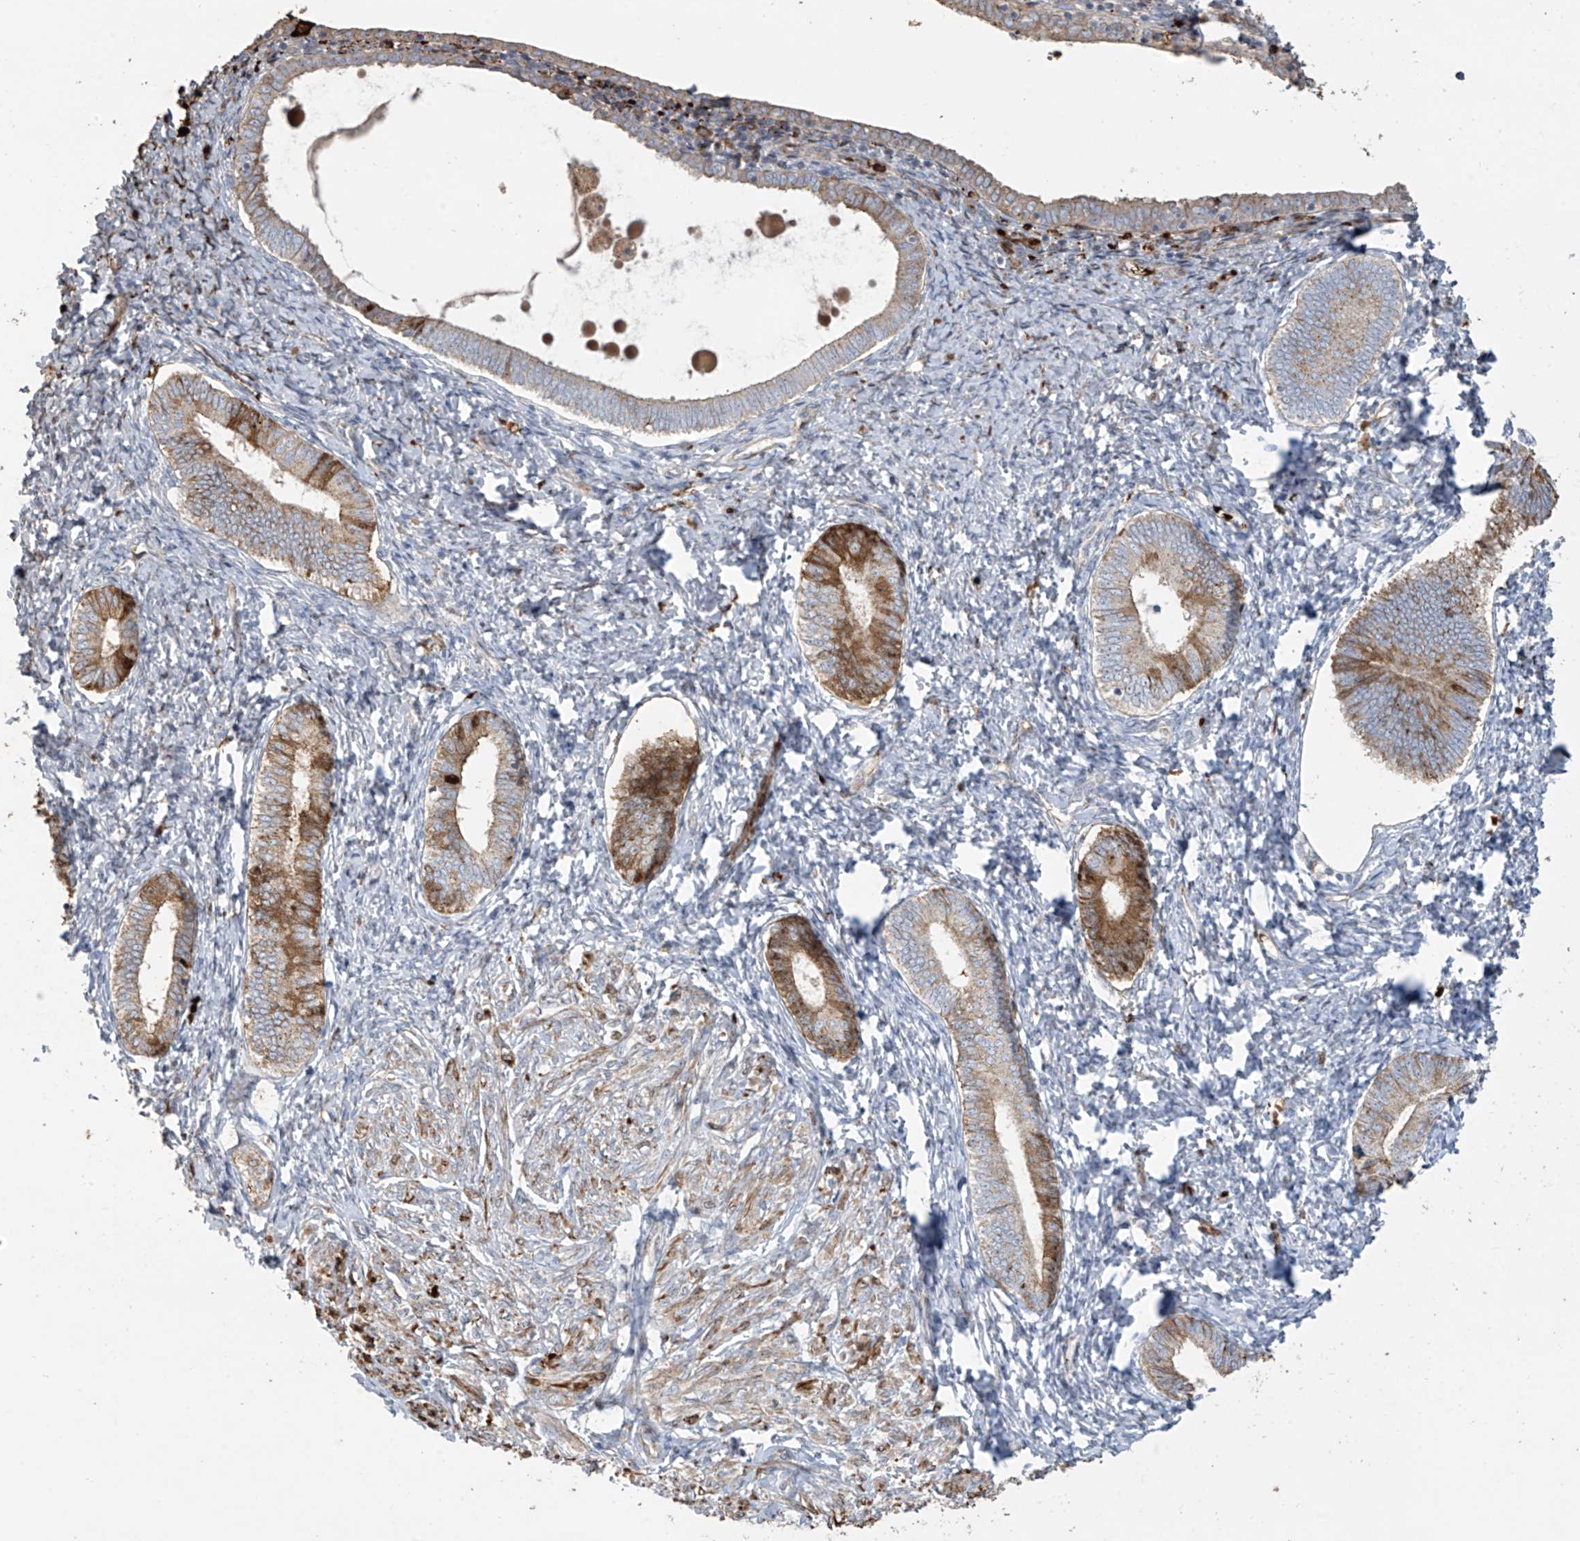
{"staining": {"intensity": "negative", "quantity": "none", "location": "none"}, "tissue": "endometrium", "cell_type": "Cells in endometrial stroma", "image_type": "normal", "snomed": [{"axis": "morphology", "description": "Normal tissue, NOS"}, {"axis": "topography", "description": "Endometrium"}], "caption": "There is no significant expression in cells in endometrial stroma of endometrium. The staining was performed using DAB to visualize the protein expression in brown, while the nuclei were stained in blue with hematoxylin (Magnification: 20x).", "gene": "ABTB1", "patient": {"sex": "female", "age": 72}}